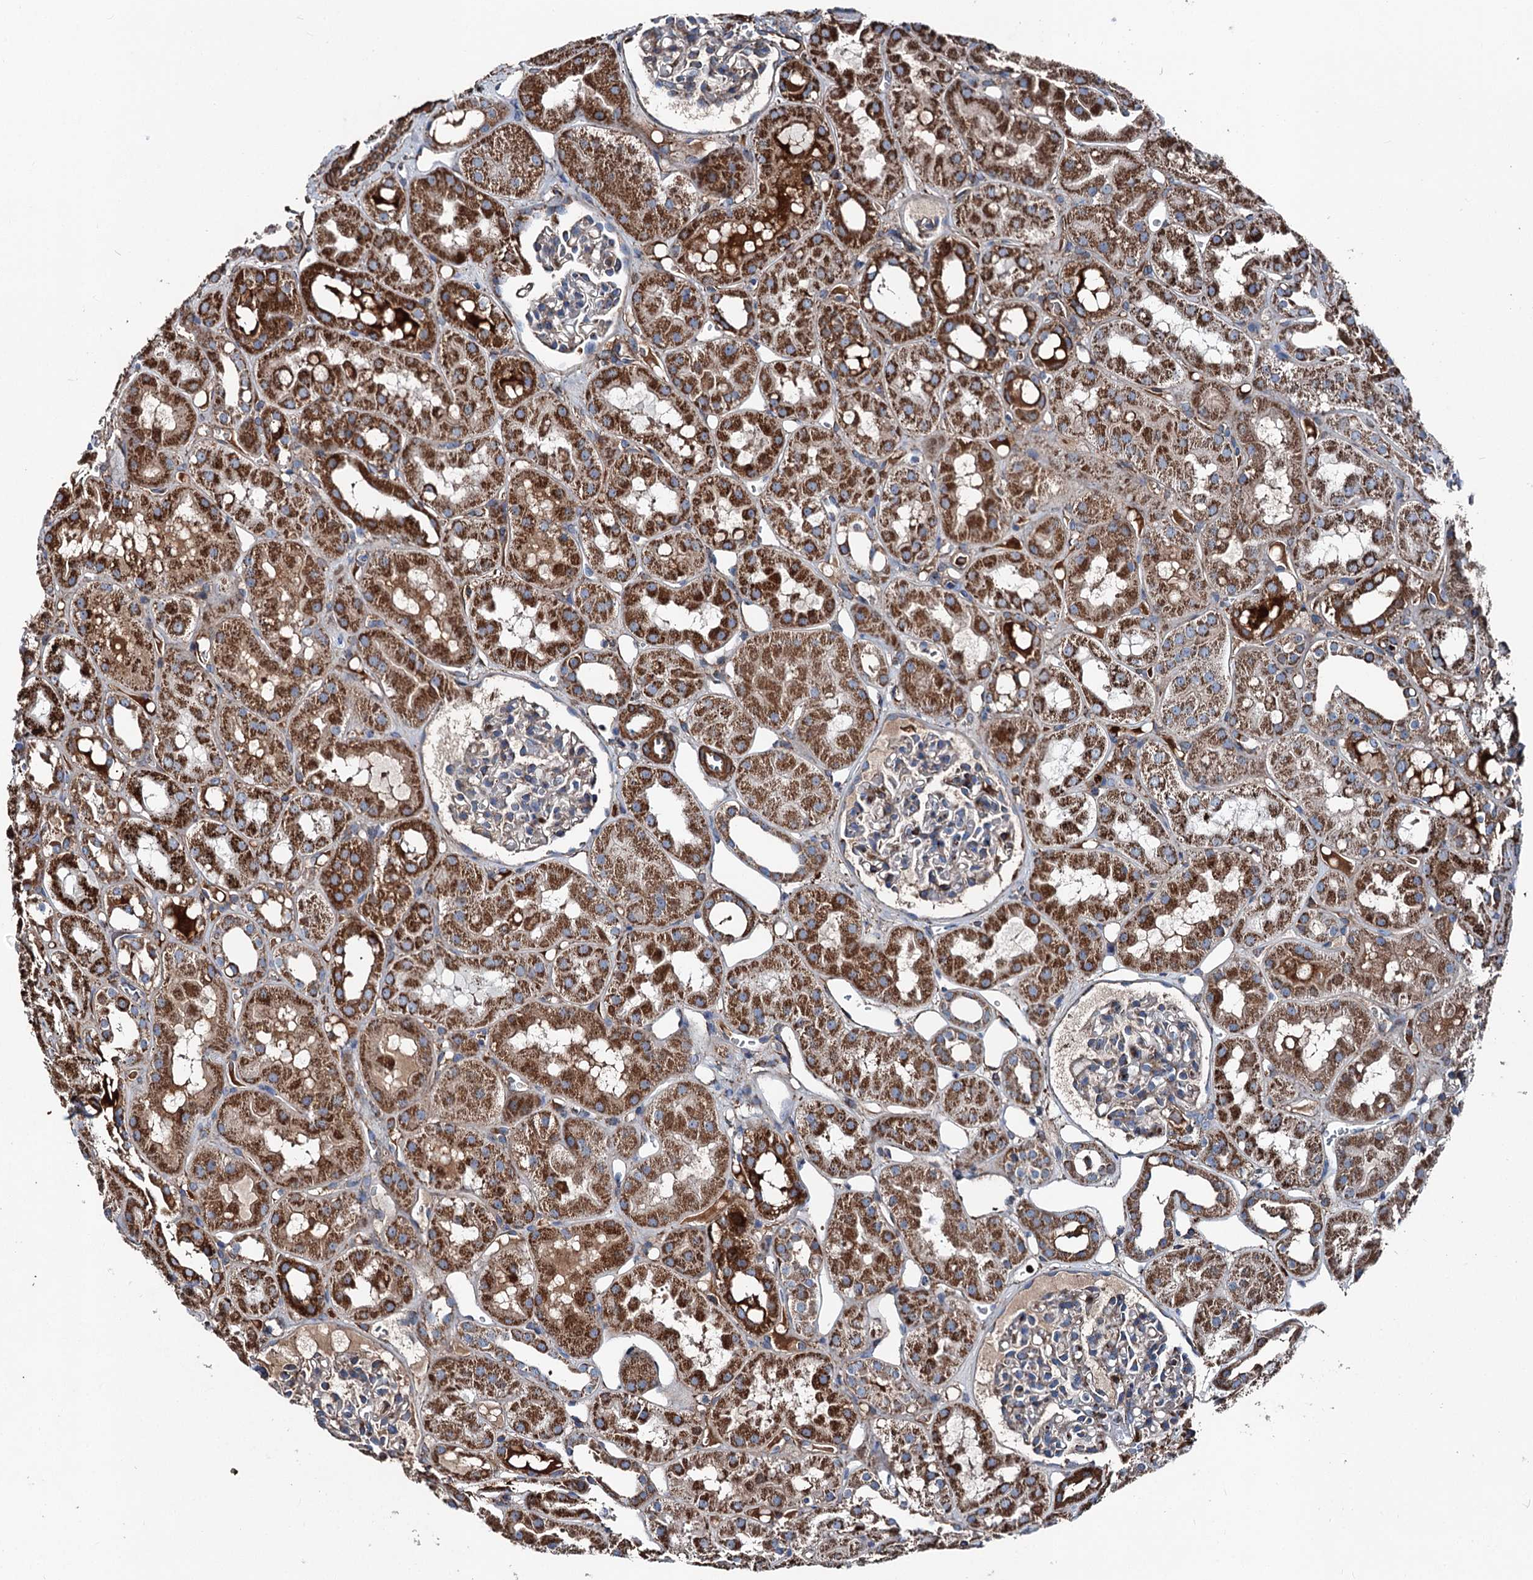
{"staining": {"intensity": "moderate", "quantity": "<25%", "location": "cytoplasmic/membranous"}, "tissue": "kidney", "cell_type": "Cells in glomeruli", "image_type": "normal", "snomed": [{"axis": "morphology", "description": "Normal tissue, NOS"}, {"axis": "topography", "description": "Kidney"}], "caption": "Human kidney stained for a protein (brown) displays moderate cytoplasmic/membranous positive positivity in about <25% of cells in glomeruli.", "gene": "DDIAS", "patient": {"sex": "male", "age": 16}}